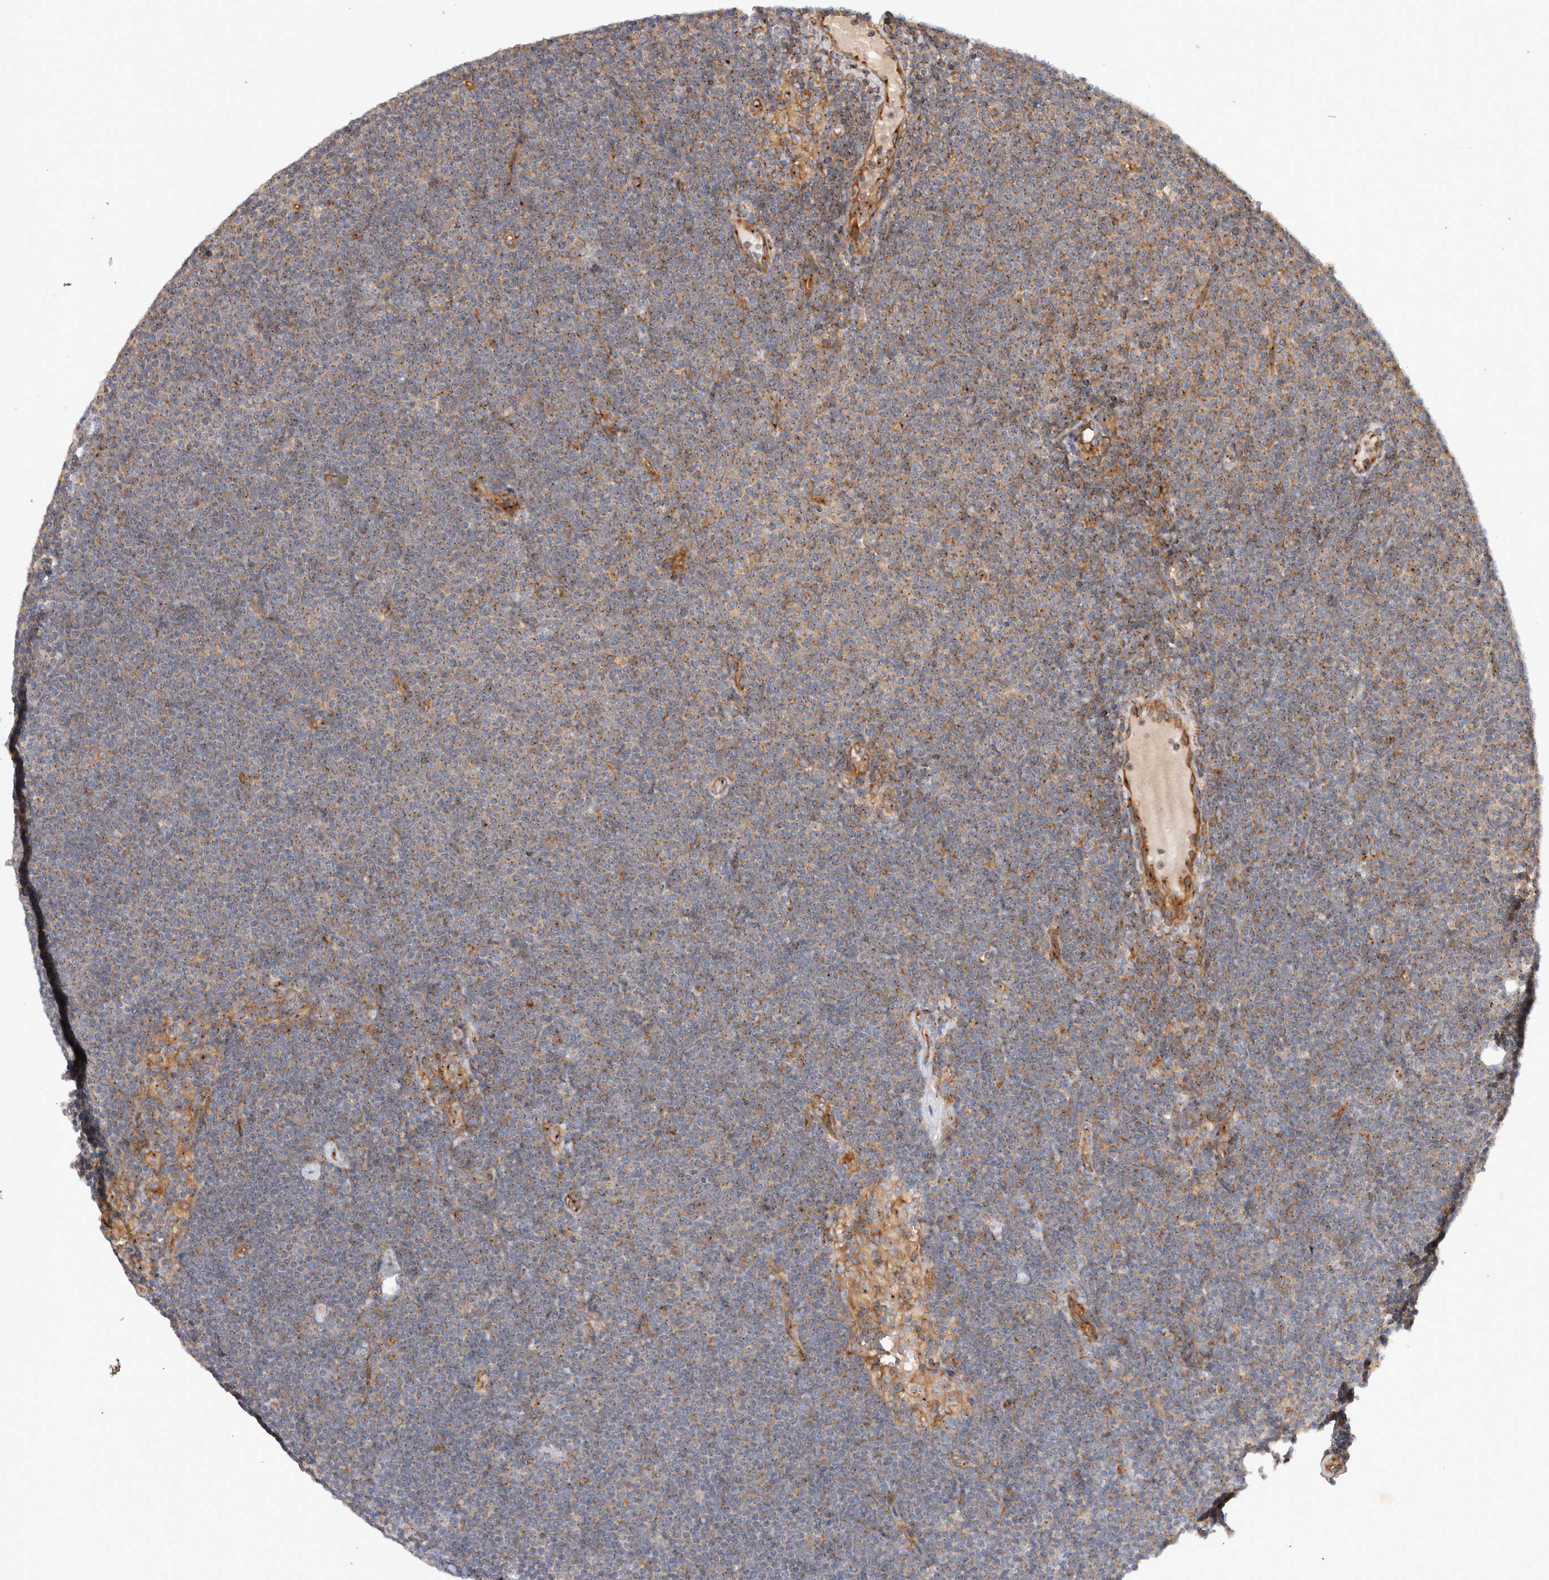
{"staining": {"intensity": "weak", "quantity": "25%-75%", "location": "cytoplasmic/membranous"}, "tissue": "lymphoma", "cell_type": "Tumor cells", "image_type": "cancer", "snomed": [{"axis": "morphology", "description": "Malignant lymphoma, non-Hodgkin's type, Low grade"}, {"axis": "topography", "description": "Lymph node"}], "caption": "Immunohistochemical staining of human malignant lymphoma, non-Hodgkin's type (low-grade) demonstrates weak cytoplasmic/membranous protein positivity in approximately 25%-75% of tumor cells.", "gene": "GPR150", "patient": {"sex": "female", "age": 53}}